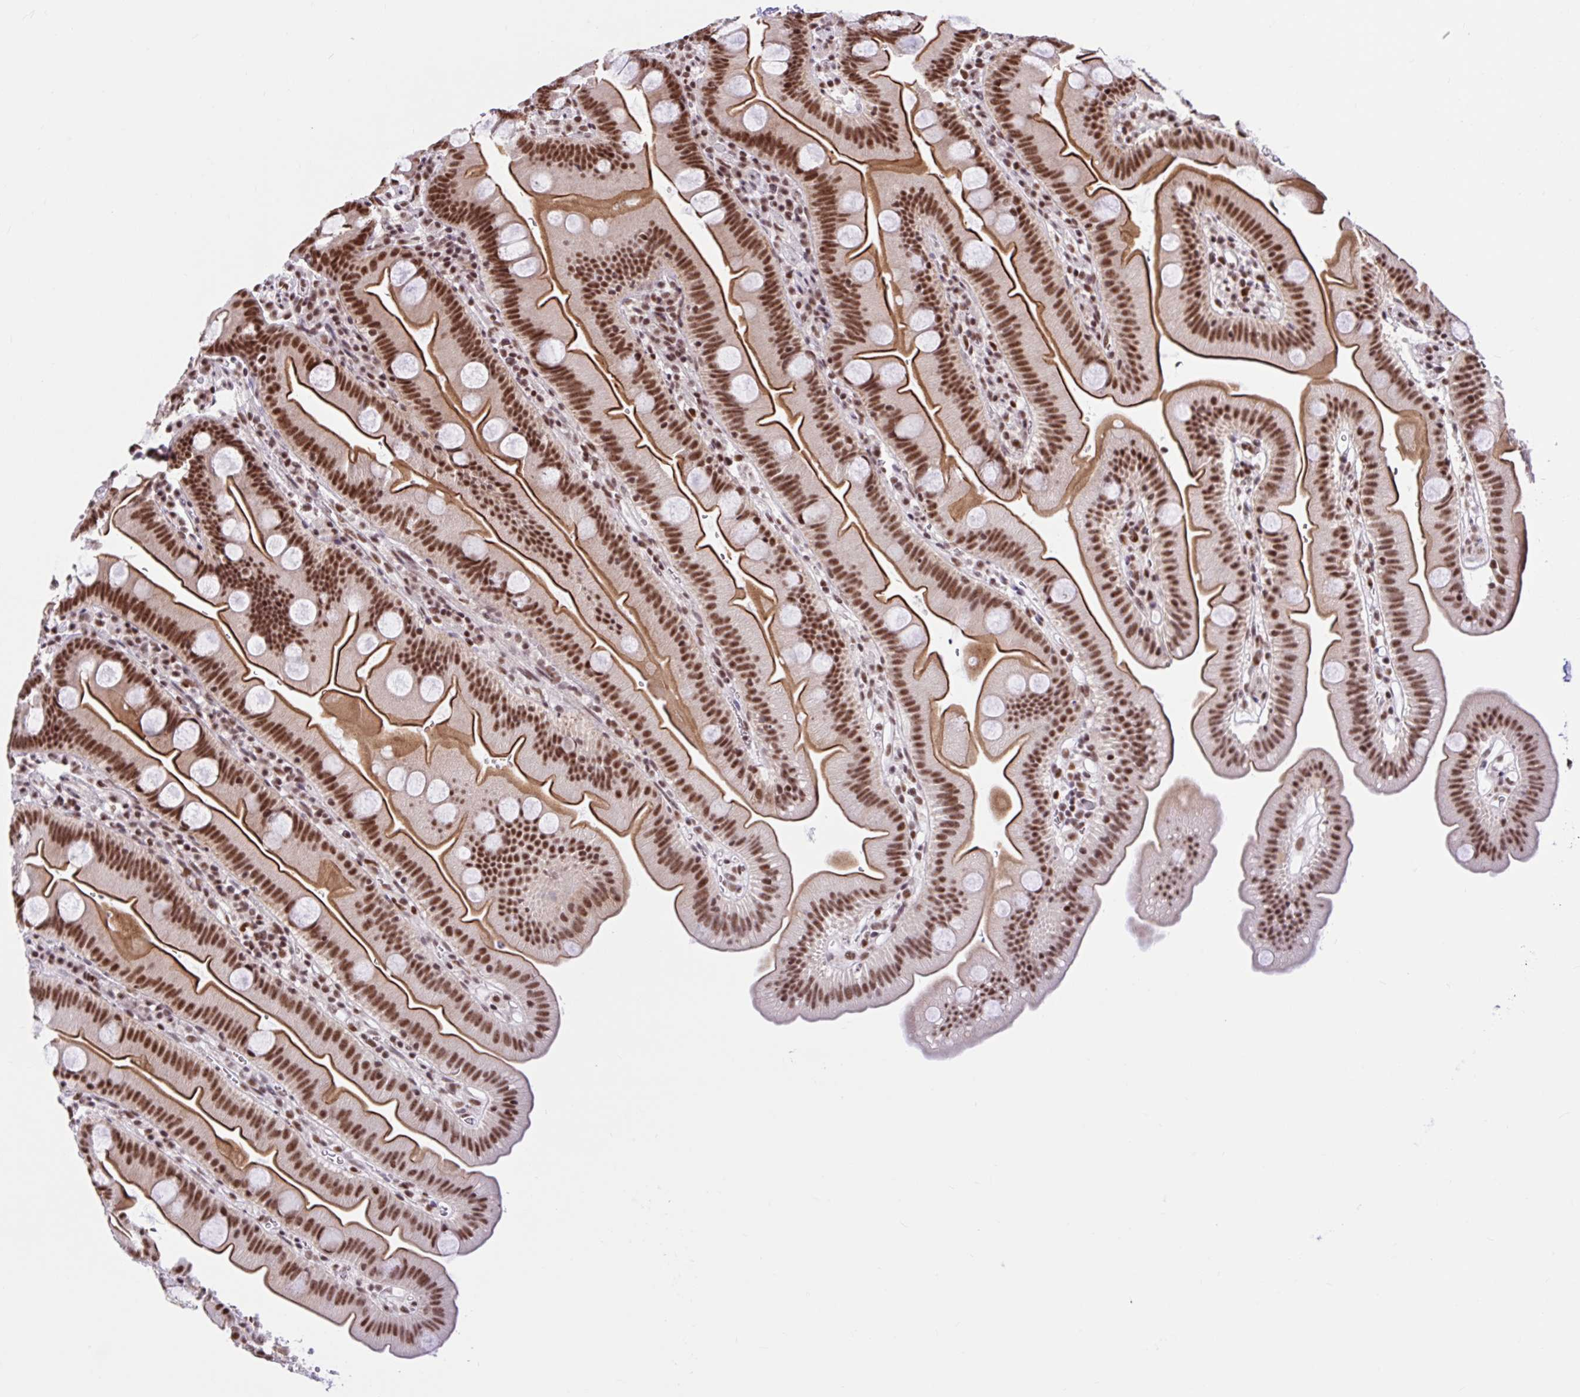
{"staining": {"intensity": "strong", "quantity": ">75%", "location": "cytoplasmic/membranous,nuclear"}, "tissue": "small intestine", "cell_type": "Glandular cells", "image_type": "normal", "snomed": [{"axis": "morphology", "description": "Normal tissue, NOS"}, {"axis": "topography", "description": "Small intestine"}], "caption": "Immunohistochemical staining of normal human small intestine demonstrates >75% levels of strong cytoplasmic/membranous,nuclear protein expression in about >75% of glandular cells. (DAB (3,3'-diaminobenzidine) IHC with brightfield microscopy, high magnification).", "gene": "CCDC12", "patient": {"sex": "female", "age": 68}}